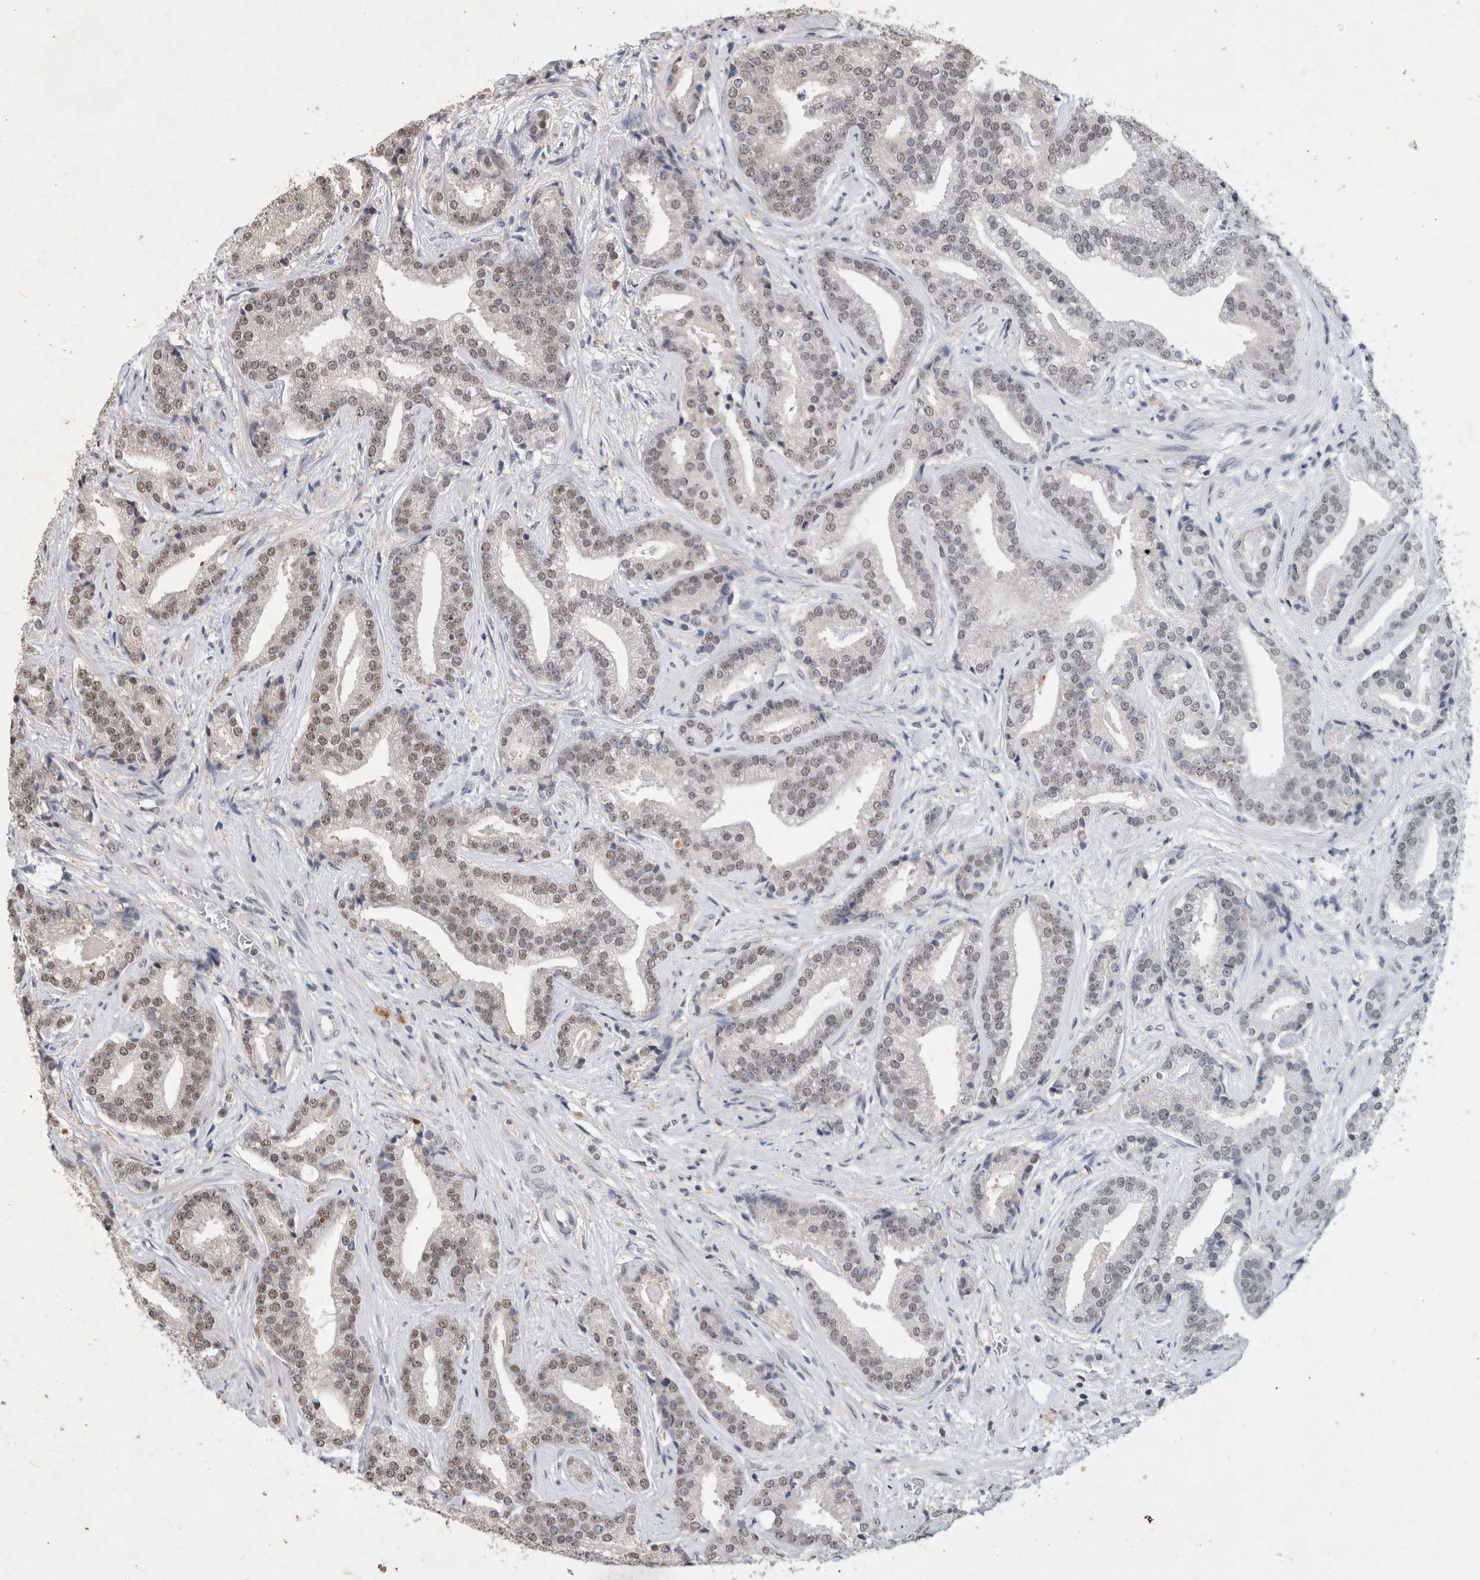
{"staining": {"intensity": "weak", "quantity": ">75%", "location": "nuclear"}, "tissue": "prostate cancer", "cell_type": "Tumor cells", "image_type": "cancer", "snomed": [{"axis": "morphology", "description": "Adenocarcinoma, Low grade"}, {"axis": "topography", "description": "Prostate"}], "caption": "Prostate adenocarcinoma (low-grade) stained with DAB (3,3'-diaminobenzidine) immunohistochemistry demonstrates low levels of weak nuclear expression in about >75% of tumor cells. The staining was performed using DAB to visualize the protein expression in brown, while the nuclei were stained in blue with hematoxylin (Magnification: 20x).", "gene": "XRCC5", "patient": {"sex": "male", "age": 67}}